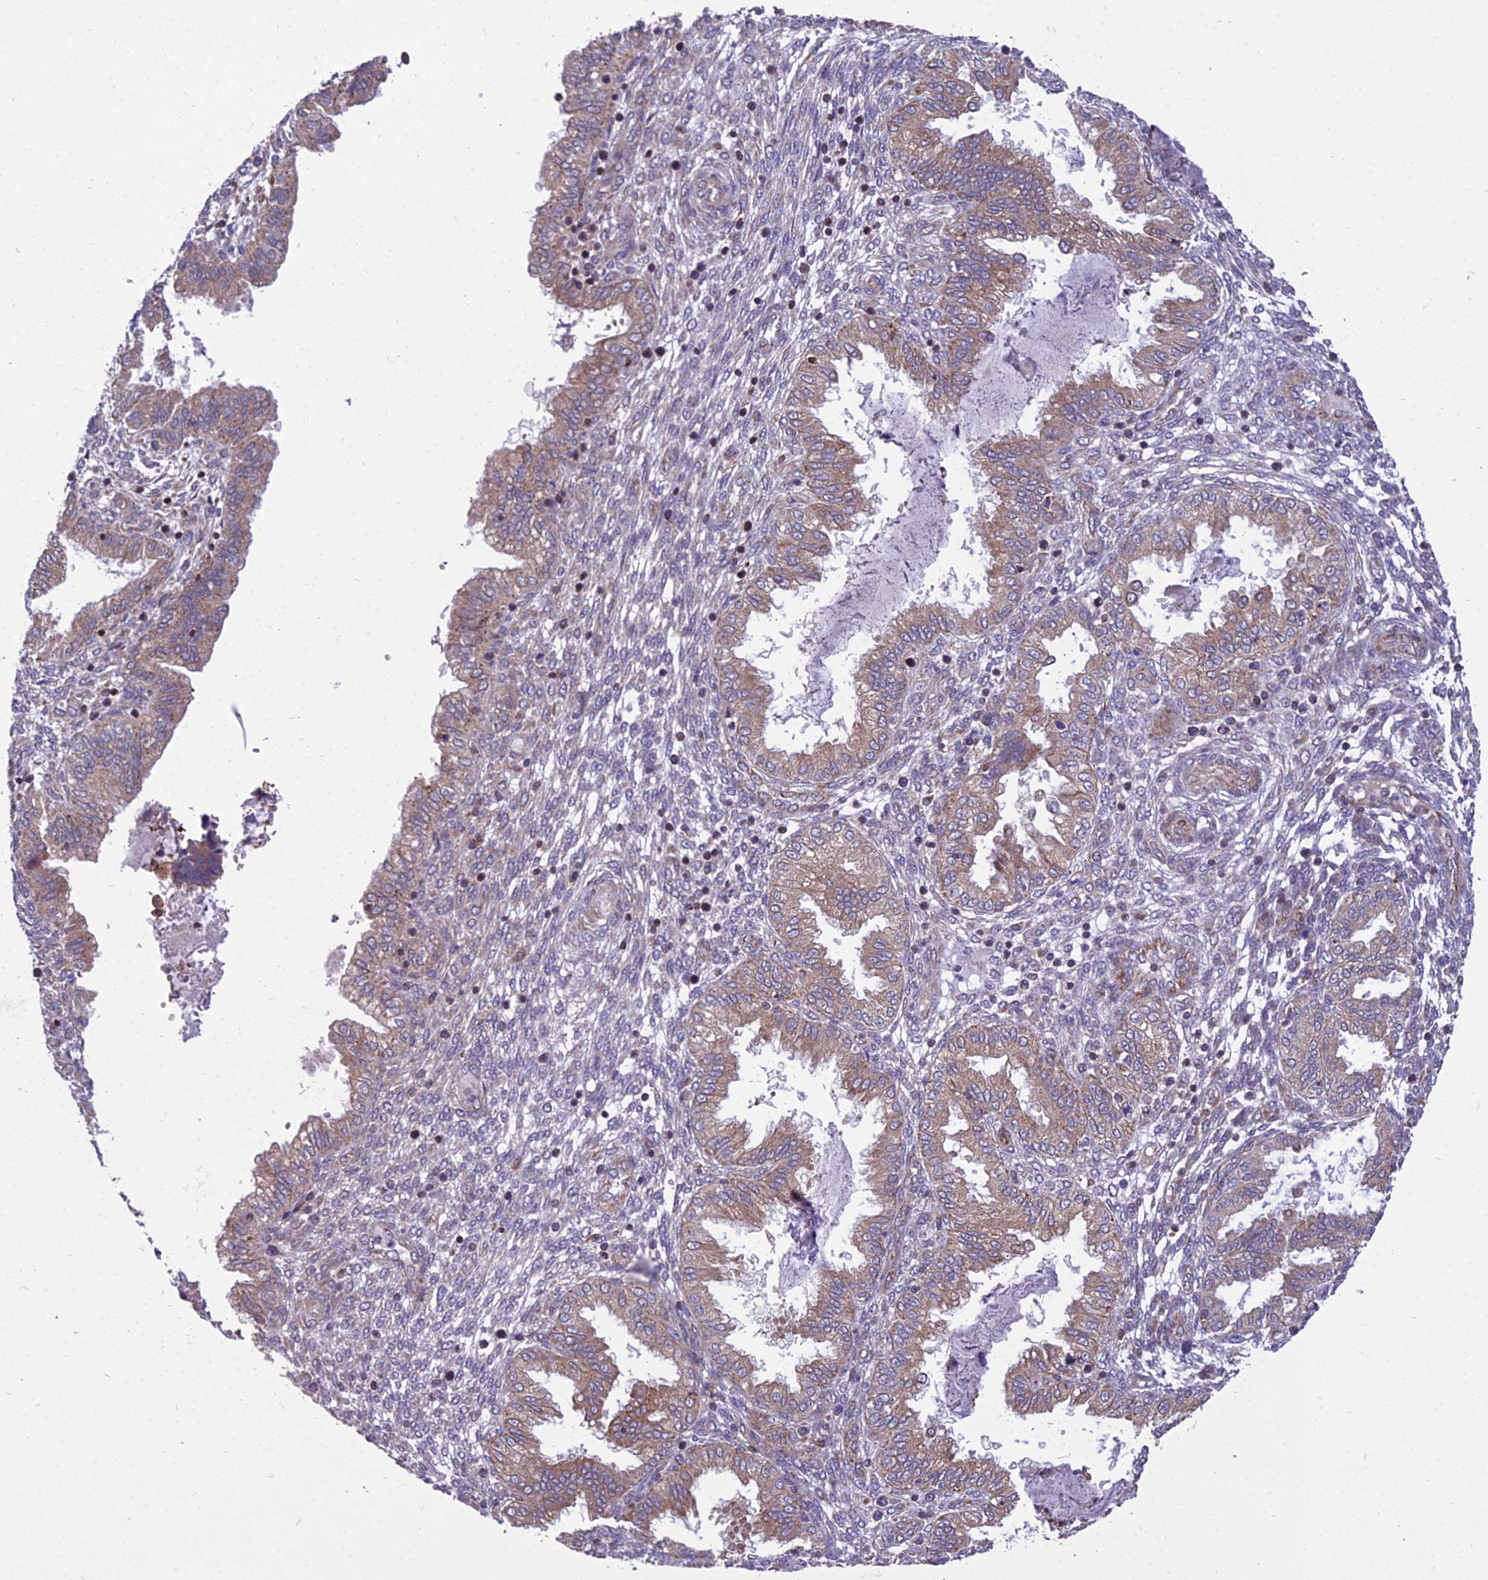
{"staining": {"intensity": "negative", "quantity": "none", "location": "none"}, "tissue": "endometrium", "cell_type": "Cells in endometrial stroma", "image_type": "normal", "snomed": [{"axis": "morphology", "description": "Normal tissue, NOS"}, {"axis": "topography", "description": "Endometrium"}], "caption": "Photomicrograph shows no protein positivity in cells in endometrial stroma of unremarkable endometrium. (DAB (3,3'-diaminobenzidine) immunohistochemistry (IHC), high magnification).", "gene": "GIMAP1", "patient": {"sex": "female", "age": 33}}